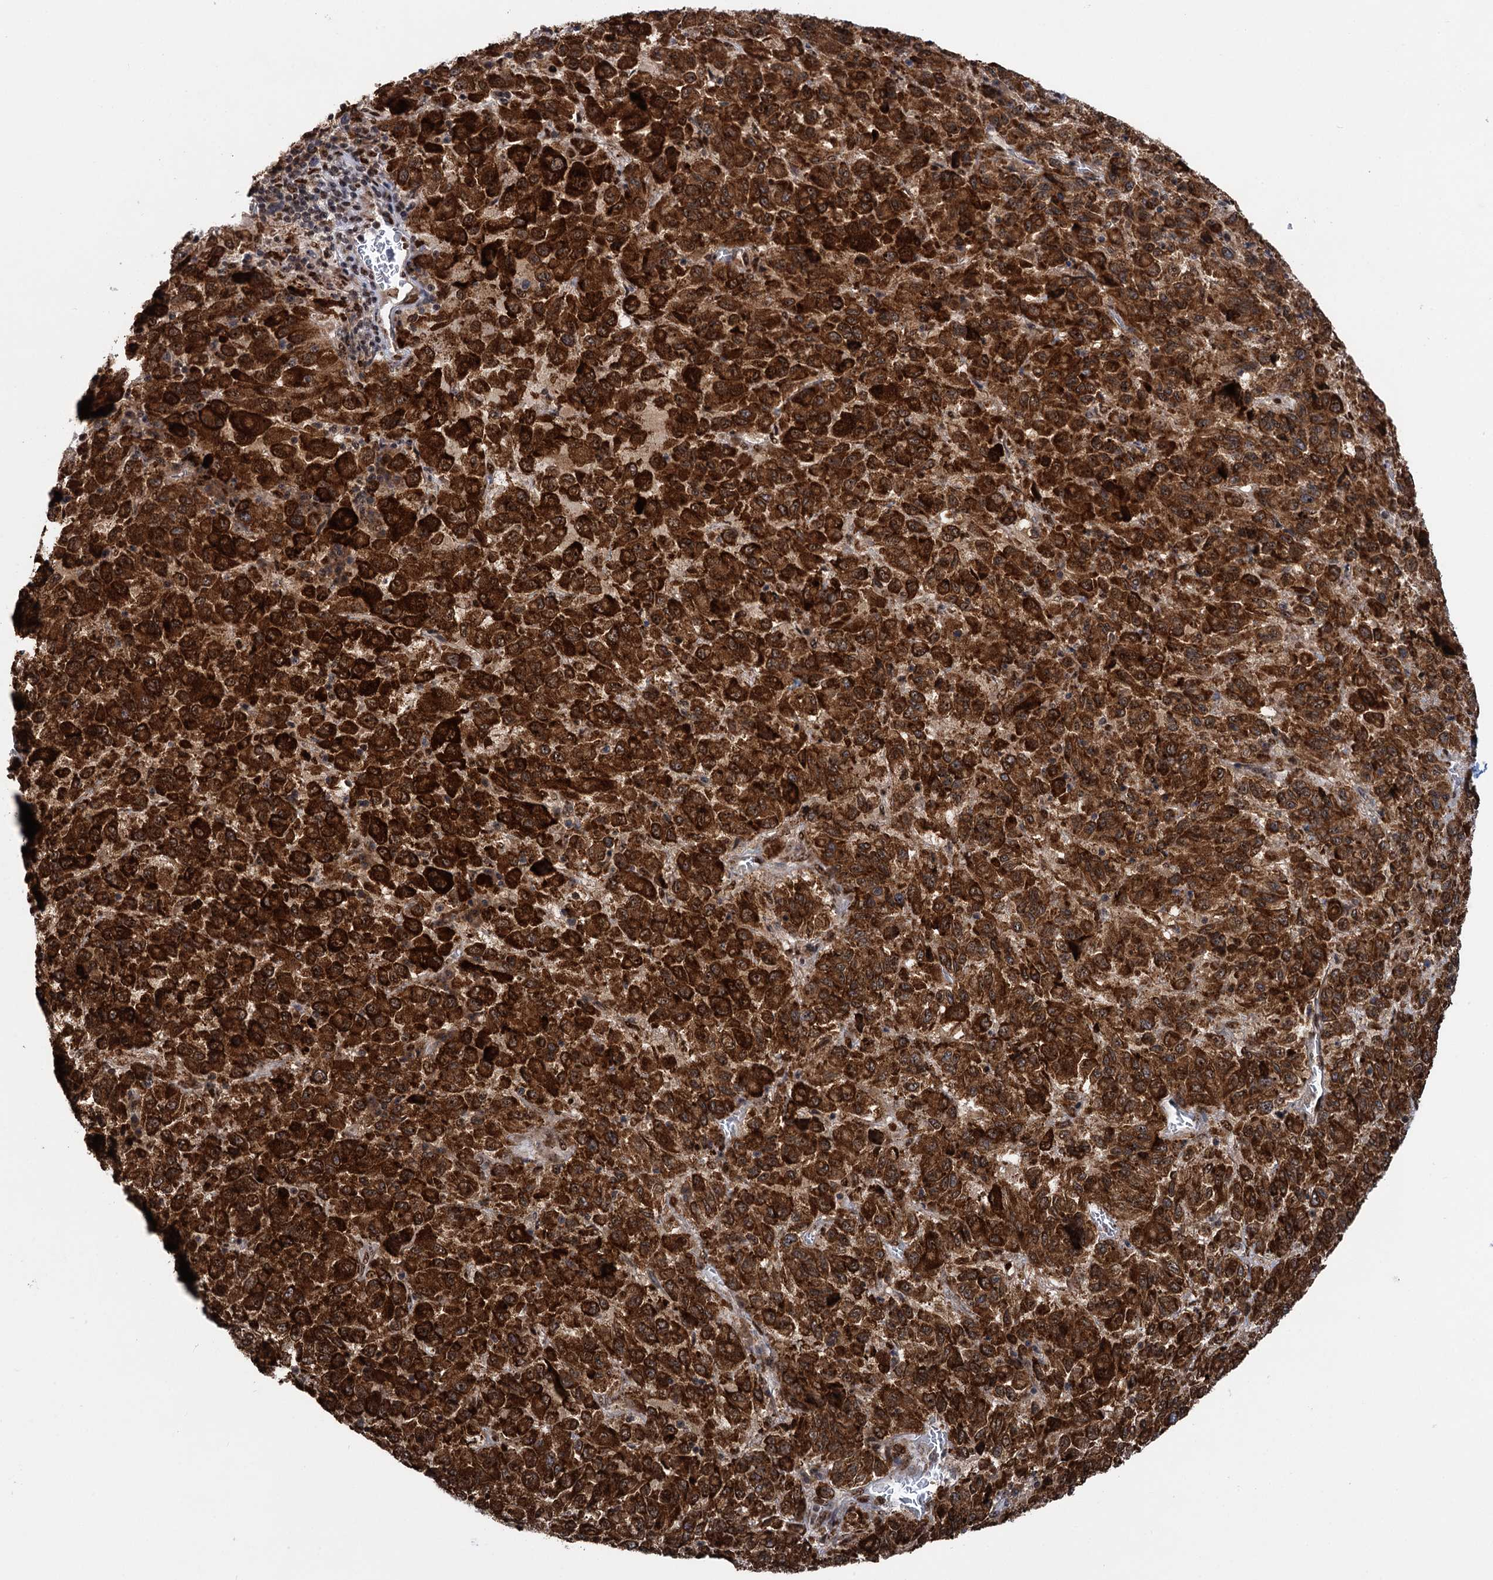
{"staining": {"intensity": "strong", "quantity": ">75%", "location": "cytoplasmic/membranous,nuclear"}, "tissue": "melanoma", "cell_type": "Tumor cells", "image_type": "cancer", "snomed": [{"axis": "morphology", "description": "Malignant melanoma, Metastatic site"}, {"axis": "topography", "description": "Lung"}], "caption": "The micrograph shows immunohistochemical staining of malignant melanoma (metastatic site). There is strong cytoplasmic/membranous and nuclear expression is present in about >75% of tumor cells.", "gene": "MESD", "patient": {"sex": "male", "age": 64}}